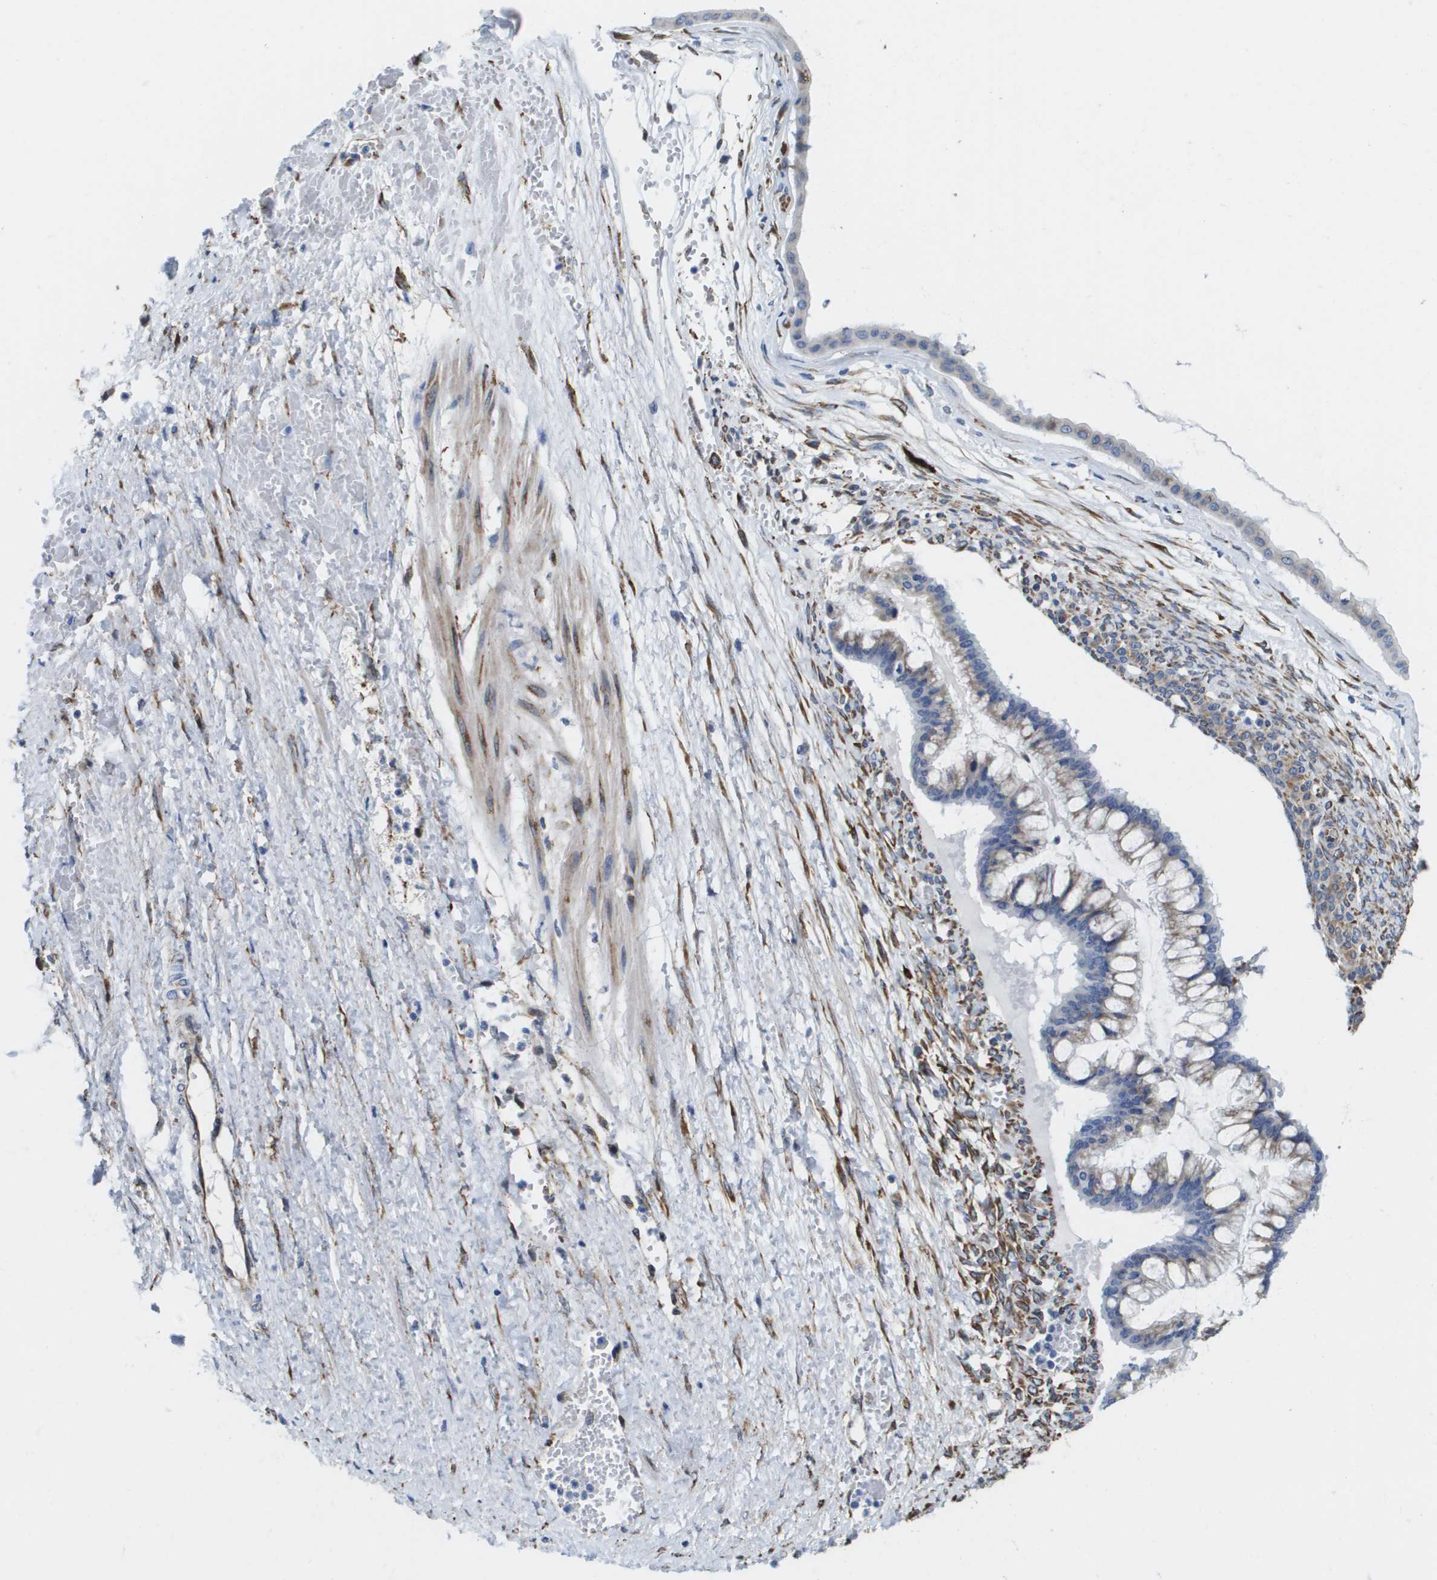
{"staining": {"intensity": "weak", "quantity": "<25%", "location": "cytoplasmic/membranous"}, "tissue": "ovarian cancer", "cell_type": "Tumor cells", "image_type": "cancer", "snomed": [{"axis": "morphology", "description": "Cystadenocarcinoma, mucinous, NOS"}, {"axis": "topography", "description": "Ovary"}], "caption": "This is an immunohistochemistry photomicrograph of ovarian cancer. There is no positivity in tumor cells.", "gene": "ST3GAL2", "patient": {"sex": "female", "age": 73}}